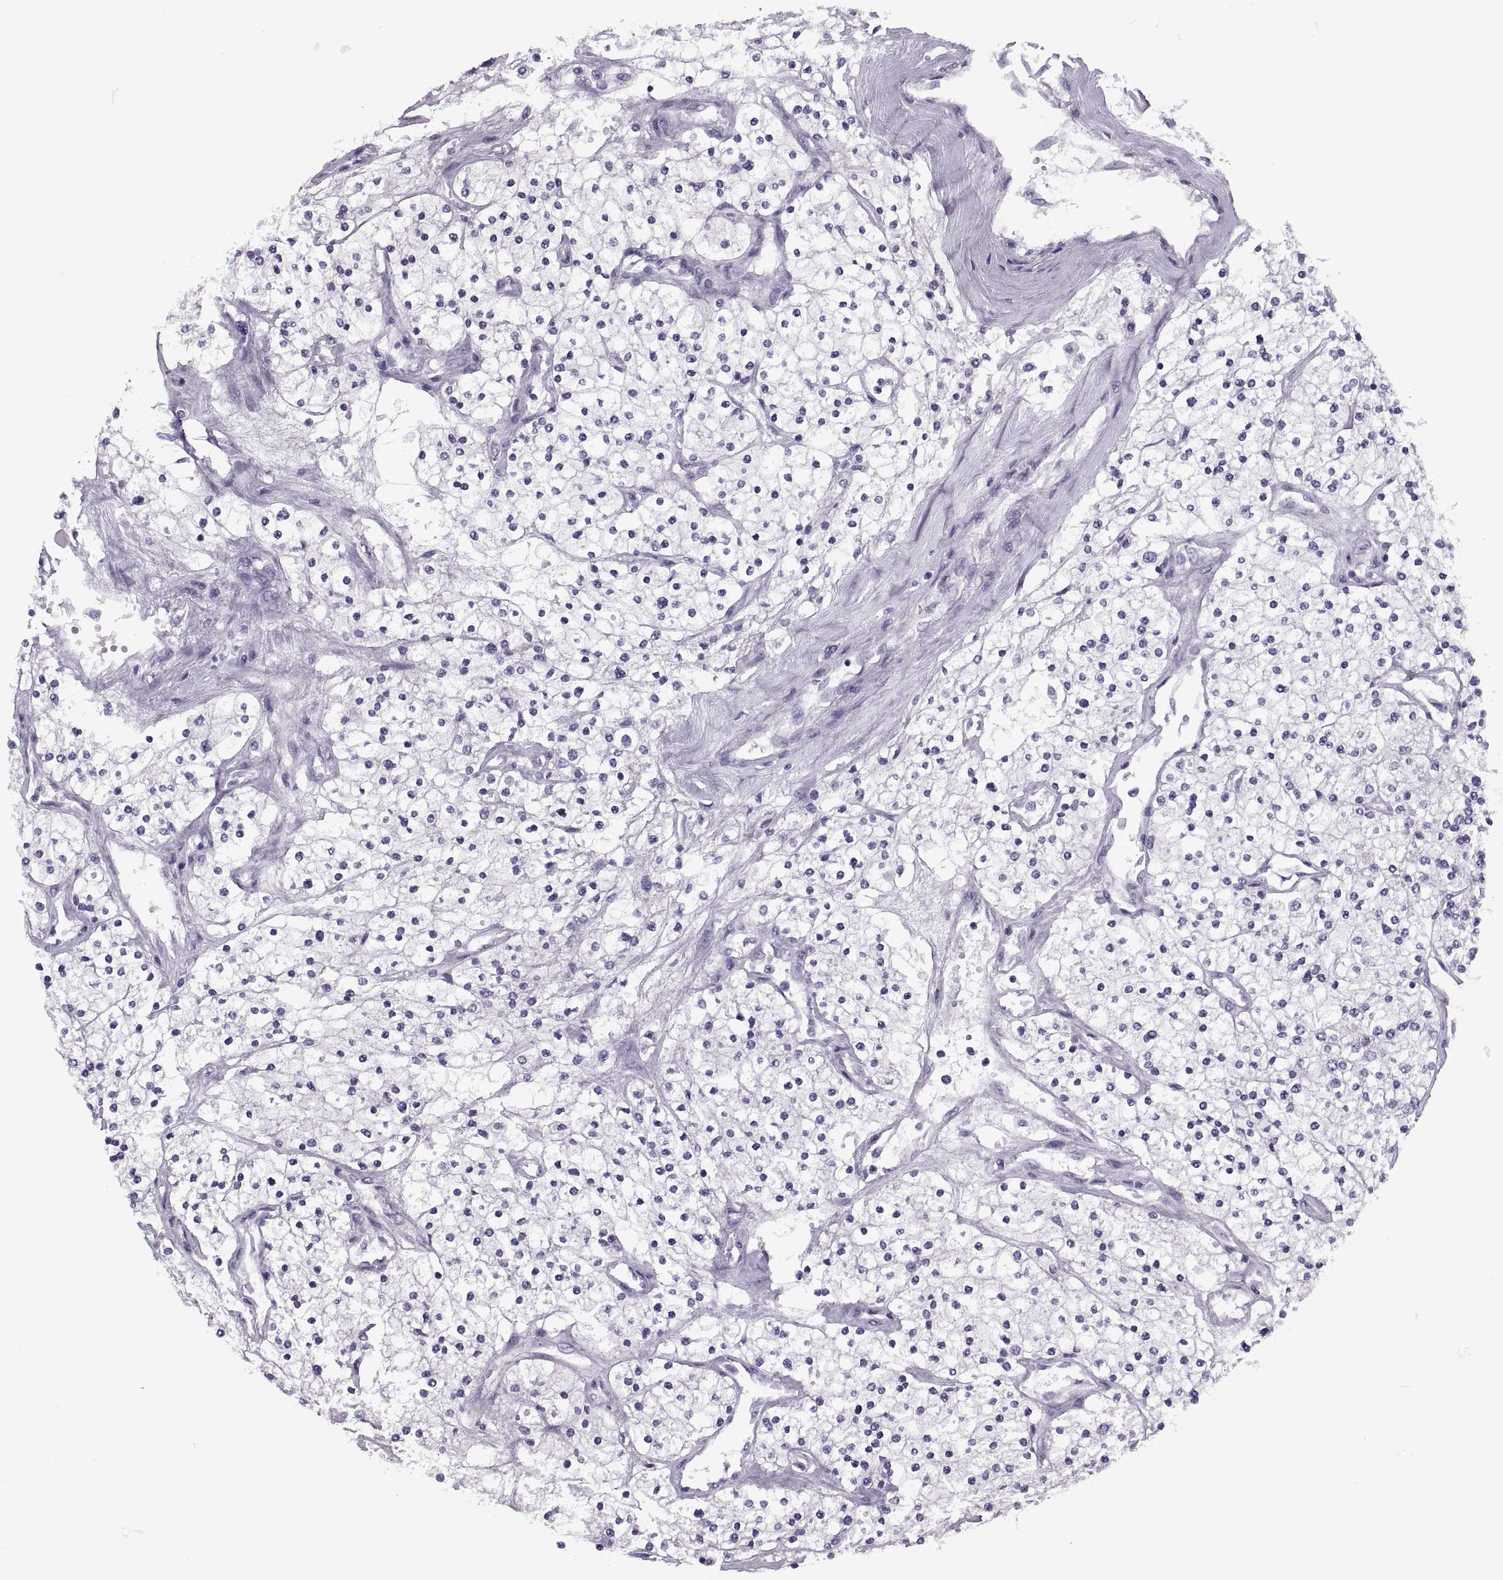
{"staining": {"intensity": "negative", "quantity": "none", "location": "none"}, "tissue": "renal cancer", "cell_type": "Tumor cells", "image_type": "cancer", "snomed": [{"axis": "morphology", "description": "Adenocarcinoma, NOS"}, {"axis": "topography", "description": "Kidney"}], "caption": "Tumor cells are negative for protein expression in human renal adenocarcinoma.", "gene": "SYNGR4", "patient": {"sex": "male", "age": 80}}